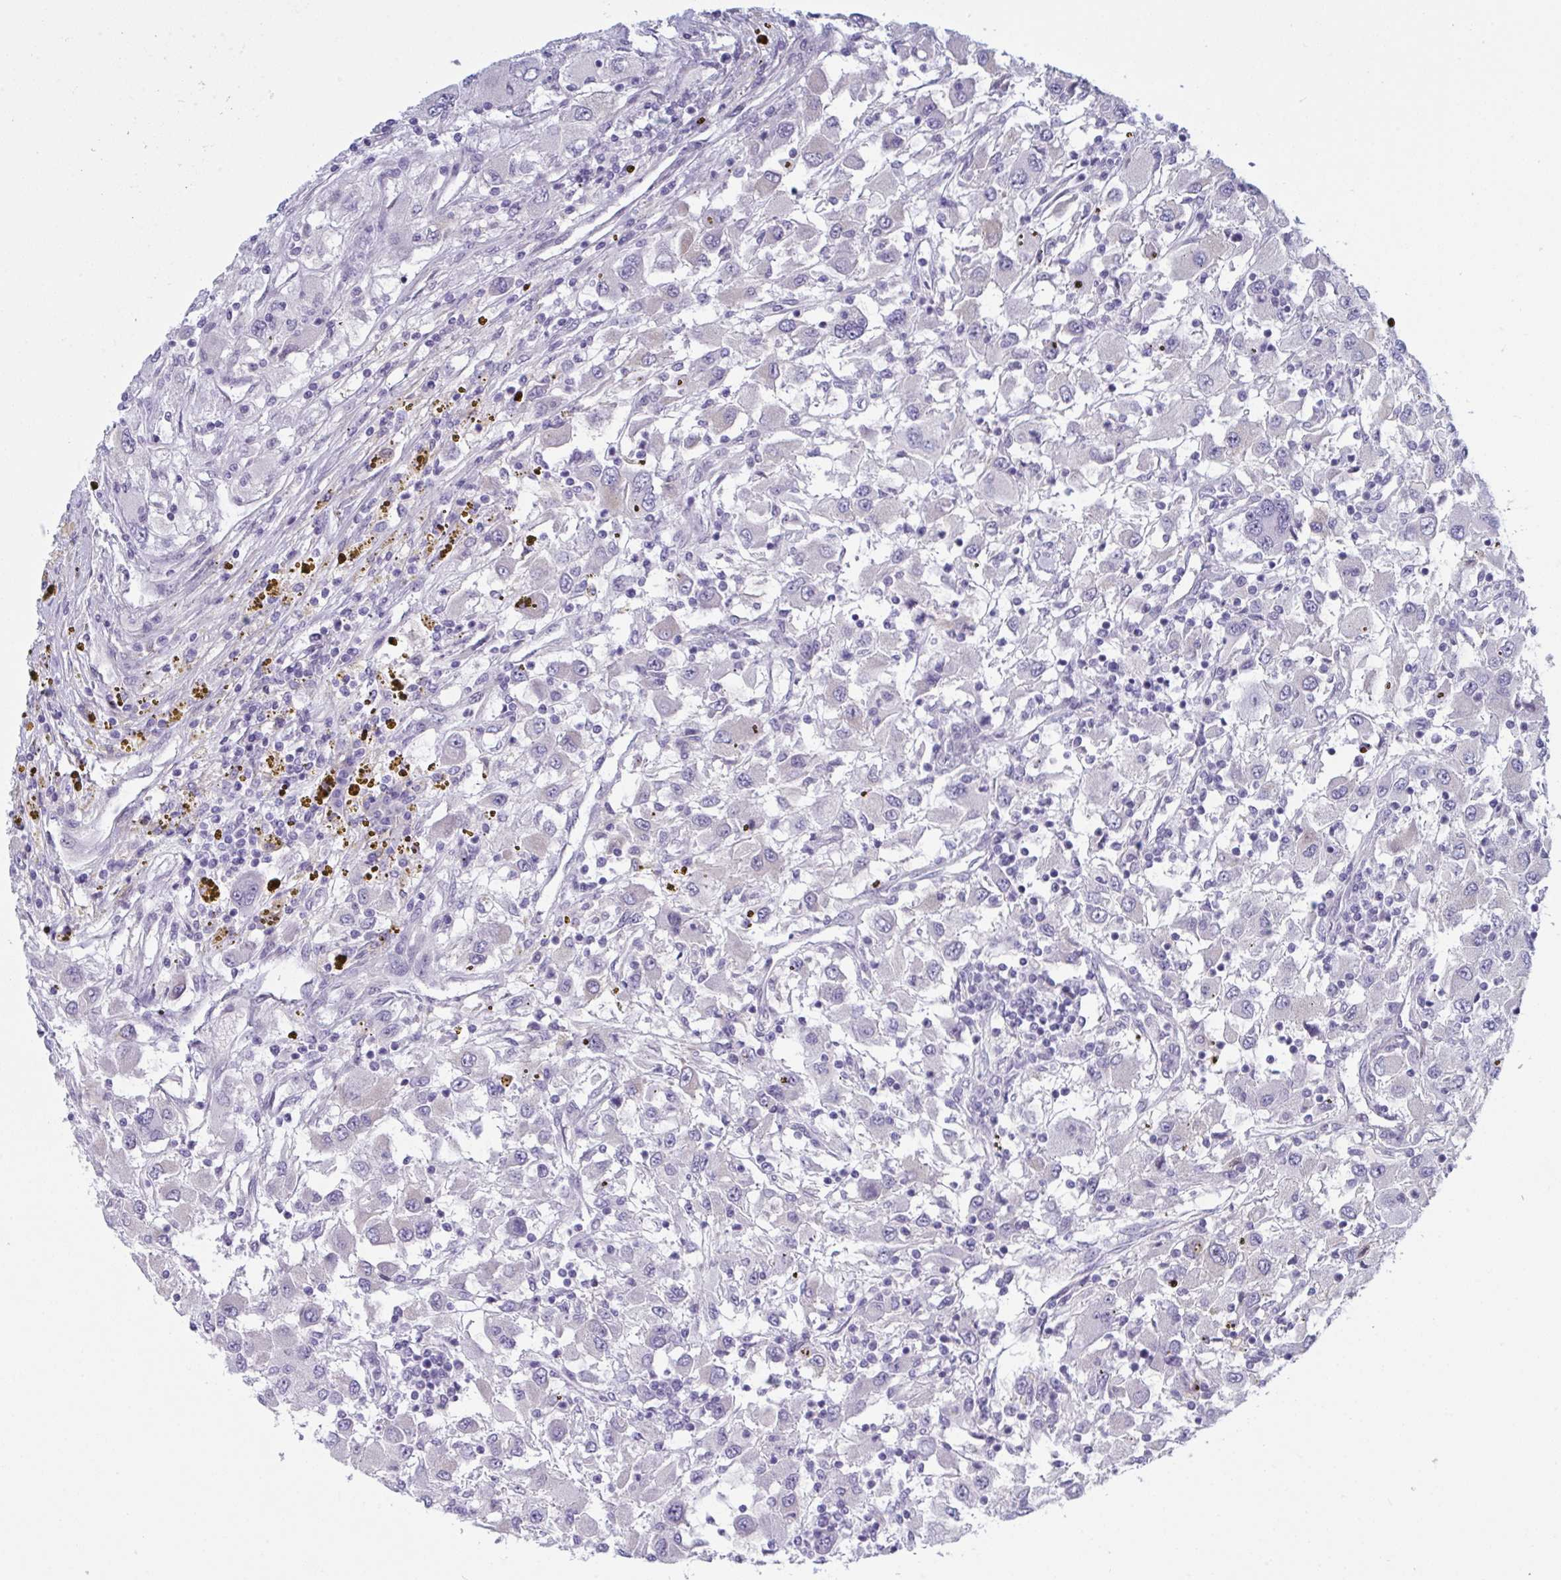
{"staining": {"intensity": "negative", "quantity": "none", "location": "none"}, "tissue": "renal cancer", "cell_type": "Tumor cells", "image_type": "cancer", "snomed": [{"axis": "morphology", "description": "Adenocarcinoma, NOS"}, {"axis": "topography", "description": "Kidney"}], "caption": "The micrograph displays no staining of tumor cells in renal cancer (adenocarcinoma).", "gene": "TCEAL8", "patient": {"sex": "female", "age": 67}}